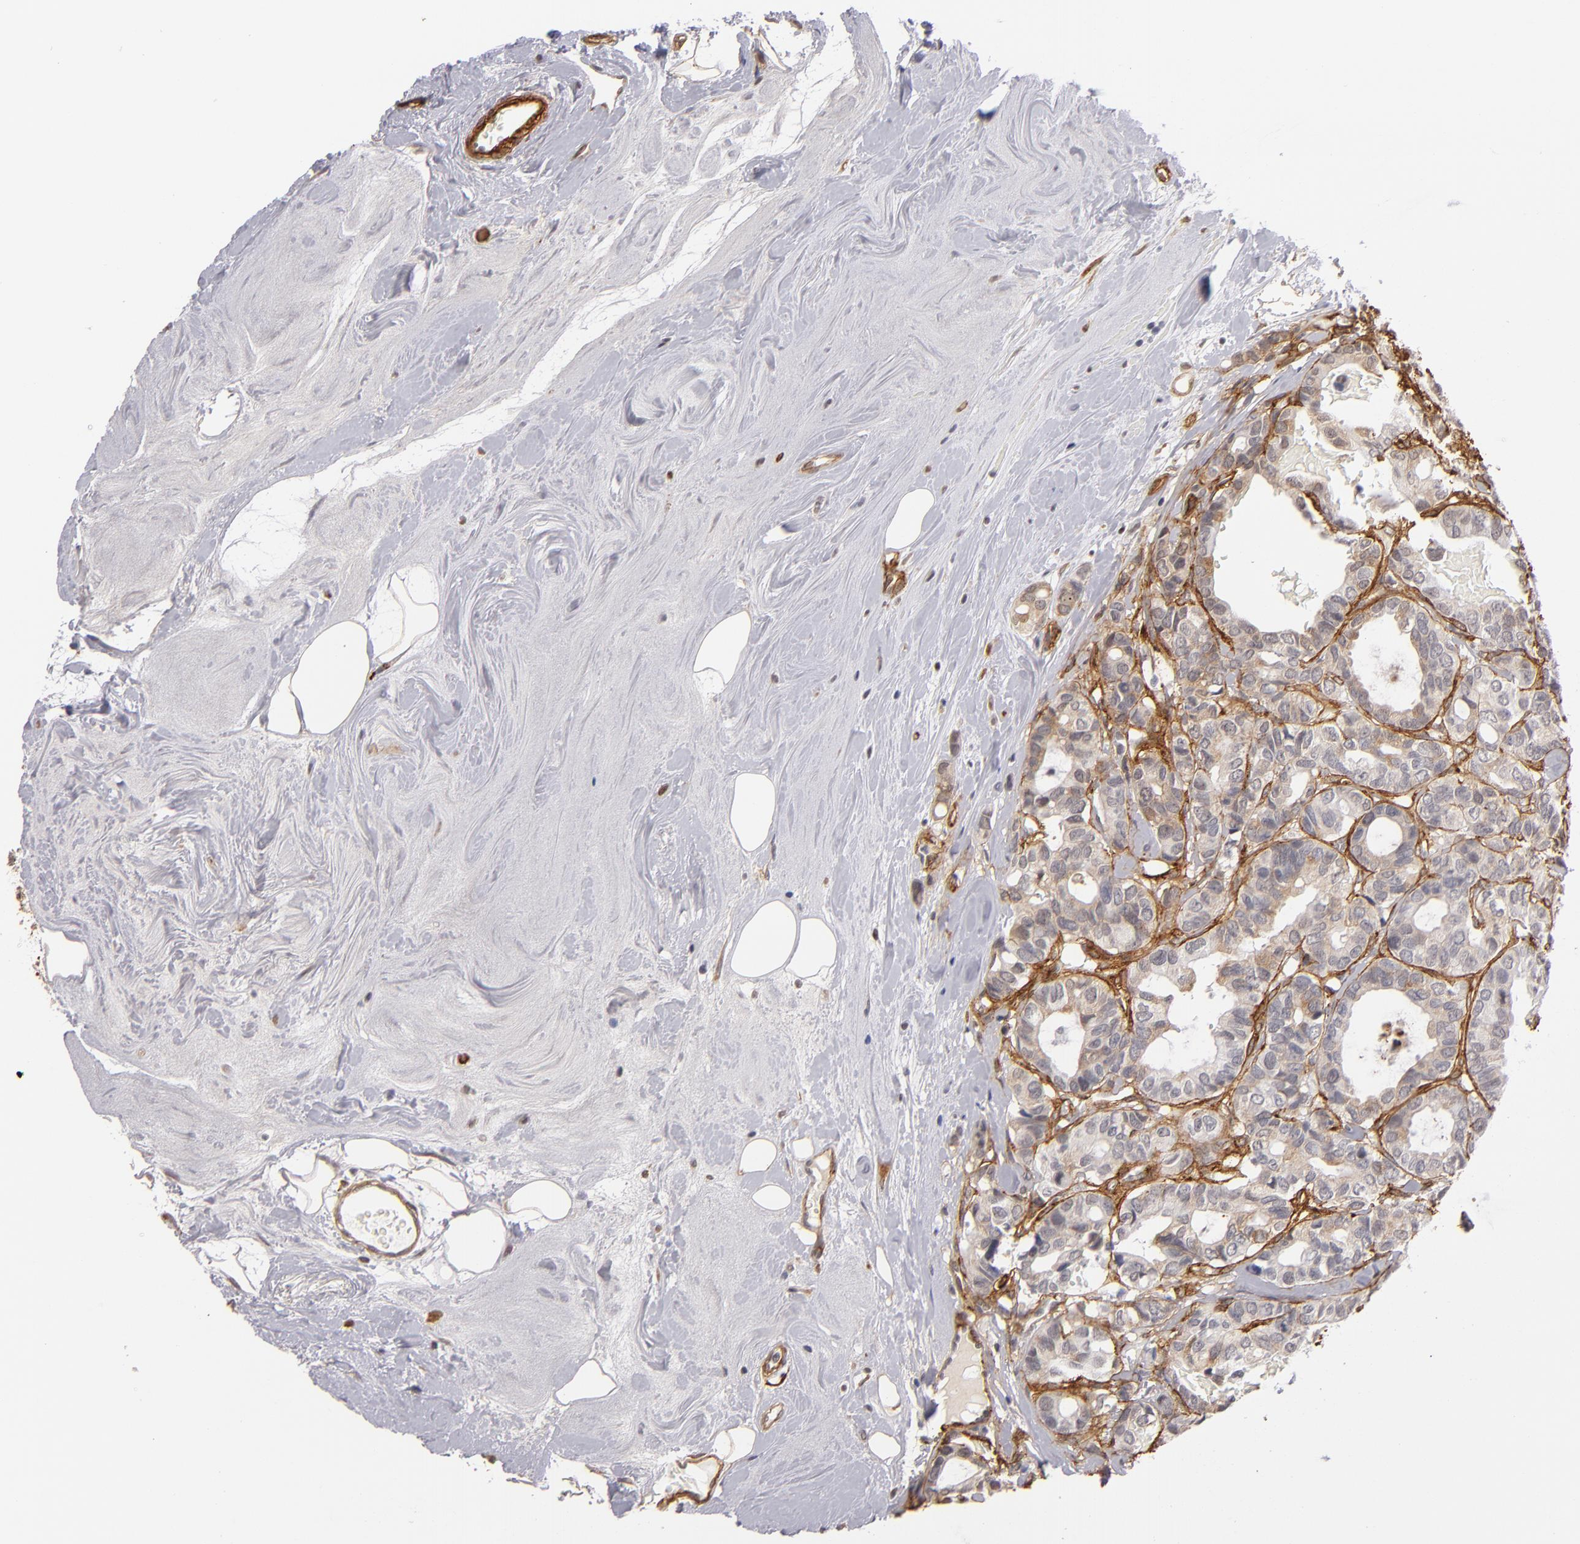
{"staining": {"intensity": "weak", "quantity": "25%-75%", "location": "cytoplasmic/membranous"}, "tissue": "breast cancer", "cell_type": "Tumor cells", "image_type": "cancer", "snomed": [{"axis": "morphology", "description": "Duct carcinoma"}, {"axis": "topography", "description": "Breast"}], "caption": "A brown stain labels weak cytoplasmic/membranous positivity of a protein in human breast cancer (invasive ductal carcinoma) tumor cells.", "gene": "LAMC1", "patient": {"sex": "female", "age": 69}}